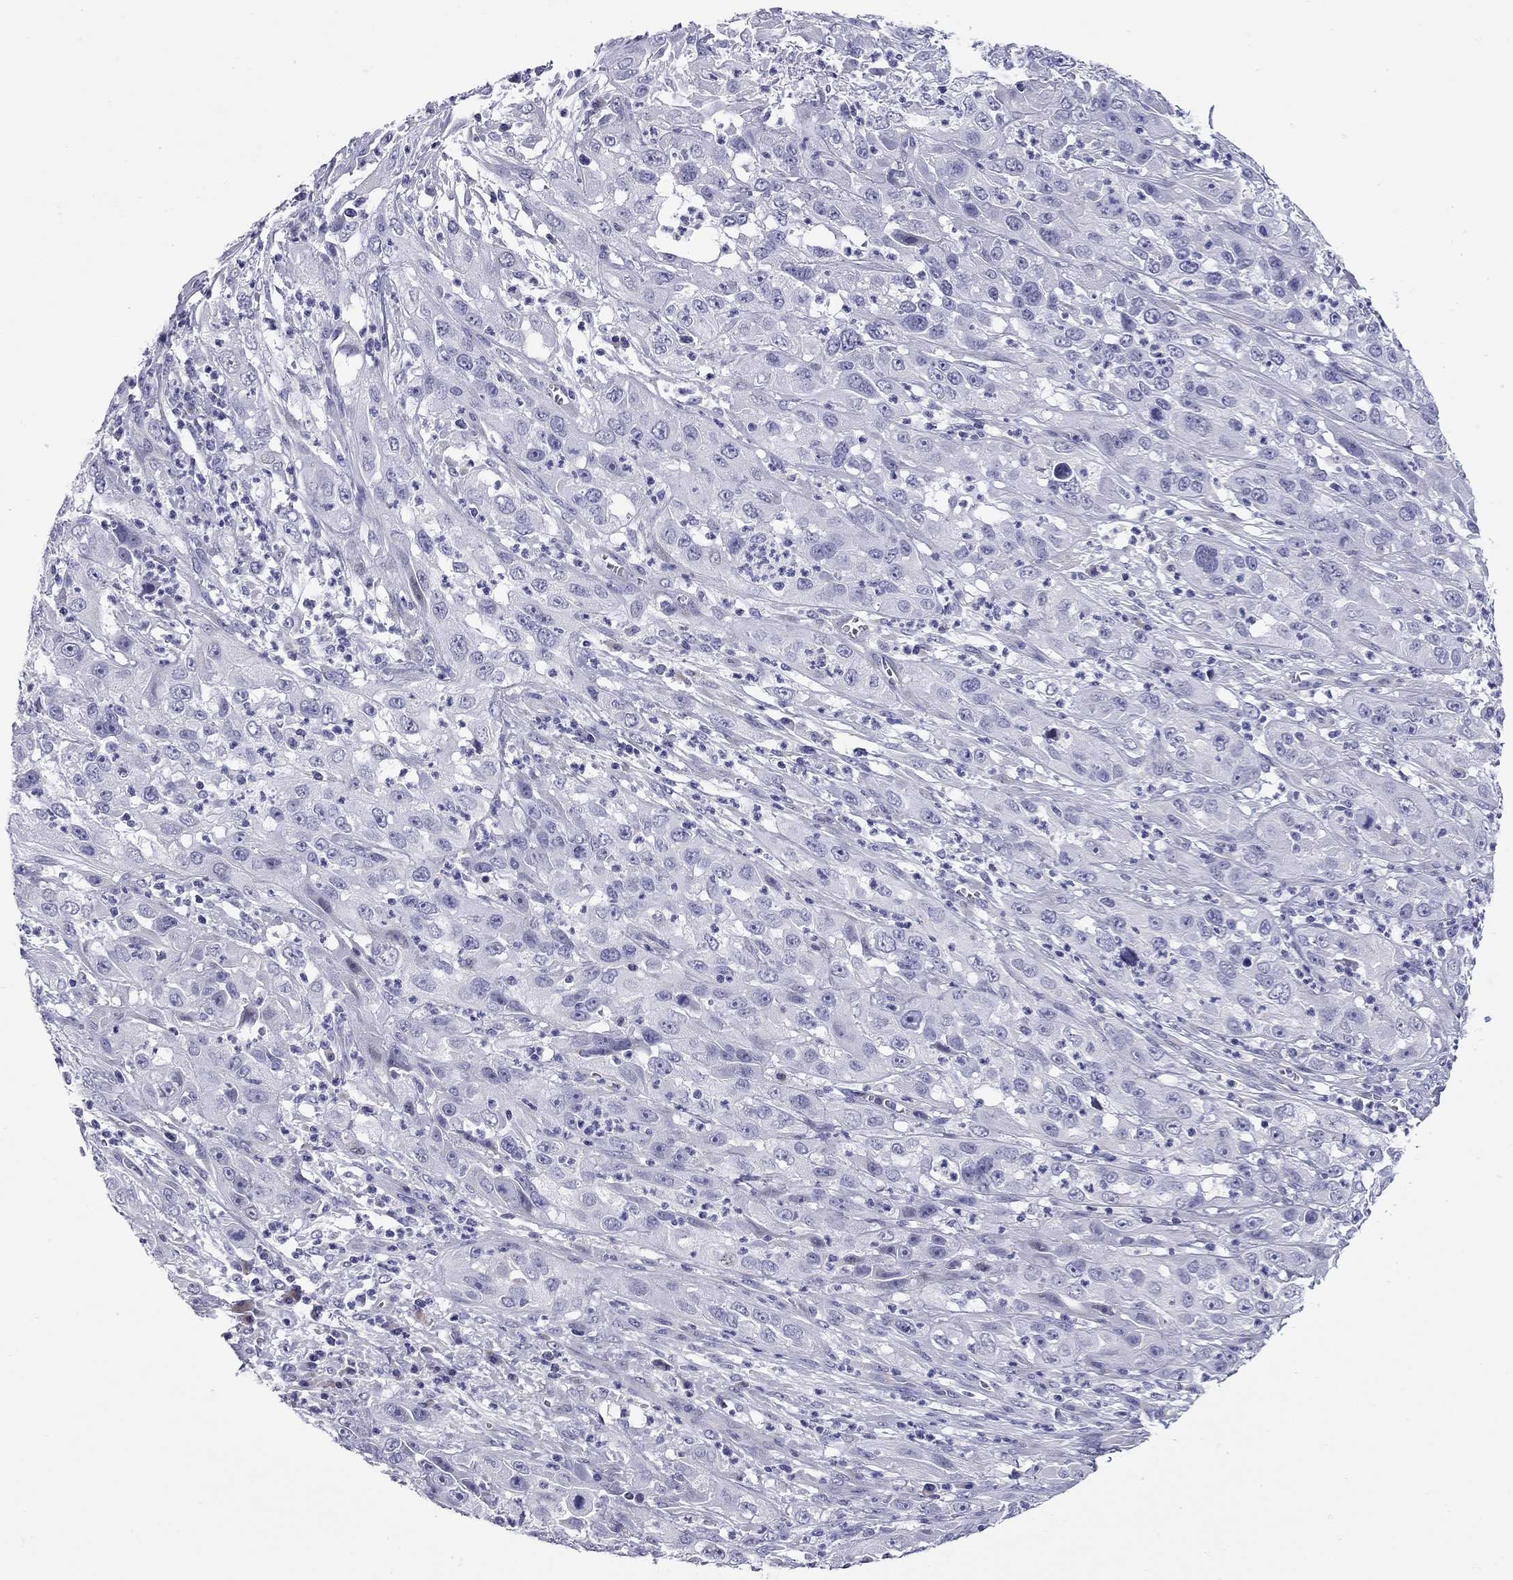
{"staining": {"intensity": "negative", "quantity": "none", "location": "none"}, "tissue": "cervical cancer", "cell_type": "Tumor cells", "image_type": "cancer", "snomed": [{"axis": "morphology", "description": "Squamous cell carcinoma, NOS"}, {"axis": "topography", "description": "Cervix"}], "caption": "Protein analysis of cervical cancer (squamous cell carcinoma) exhibits no significant positivity in tumor cells. (DAB immunohistochemistry, high magnification).", "gene": "C8orf88", "patient": {"sex": "female", "age": 32}}